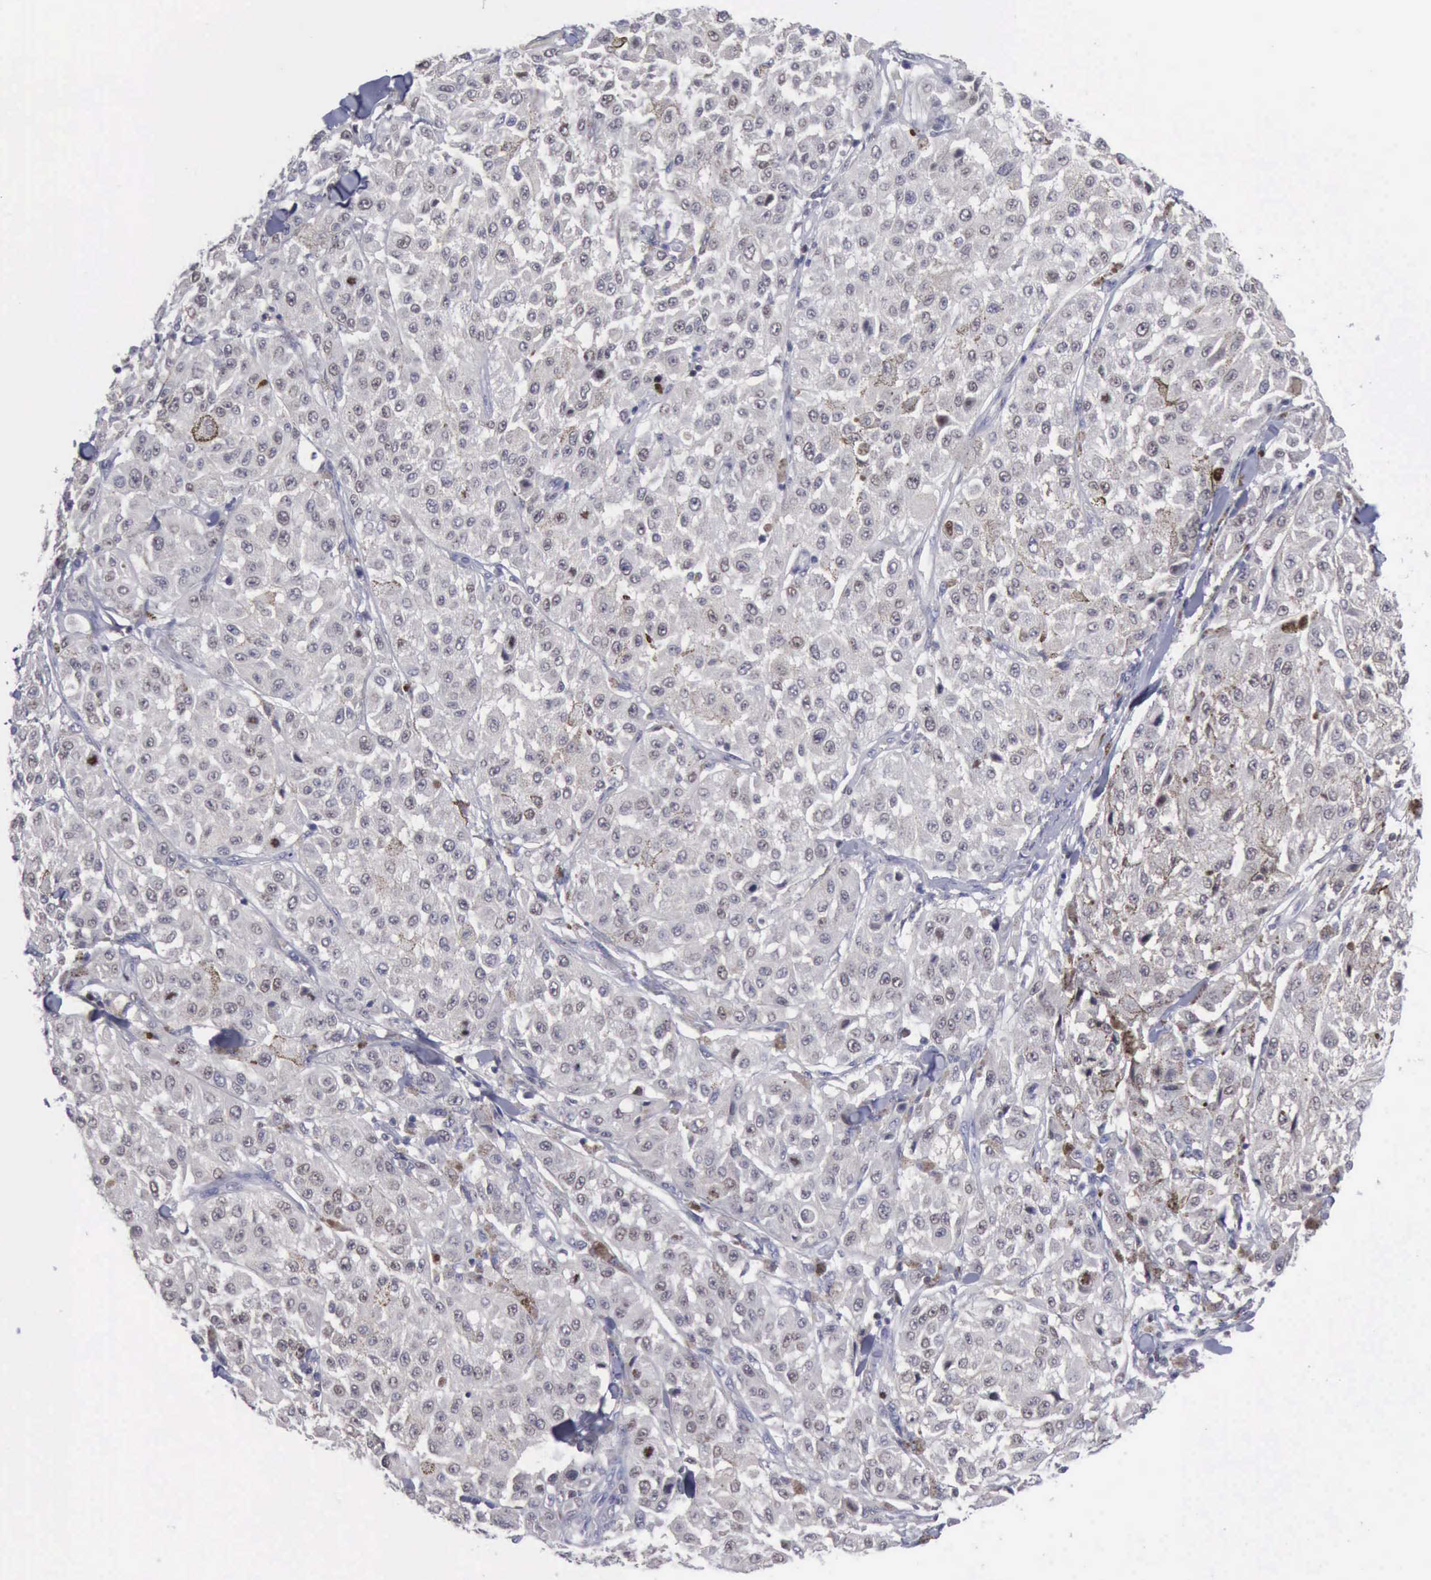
{"staining": {"intensity": "negative", "quantity": "none", "location": "none"}, "tissue": "melanoma", "cell_type": "Tumor cells", "image_type": "cancer", "snomed": [{"axis": "morphology", "description": "Malignant melanoma, NOS"}, {"axis": "topography", "description": "Skin"}], "caption": "Tumor cells show no significant expression in melanoma. (Stains: DAB (3,3'-diaminobenzidine) IHC with hematoxylin counter stain, Microscopy: brightfield microscopy at high magnification).", "gene": "SATB2", "patient": {"sex": "female", "age": 64}}